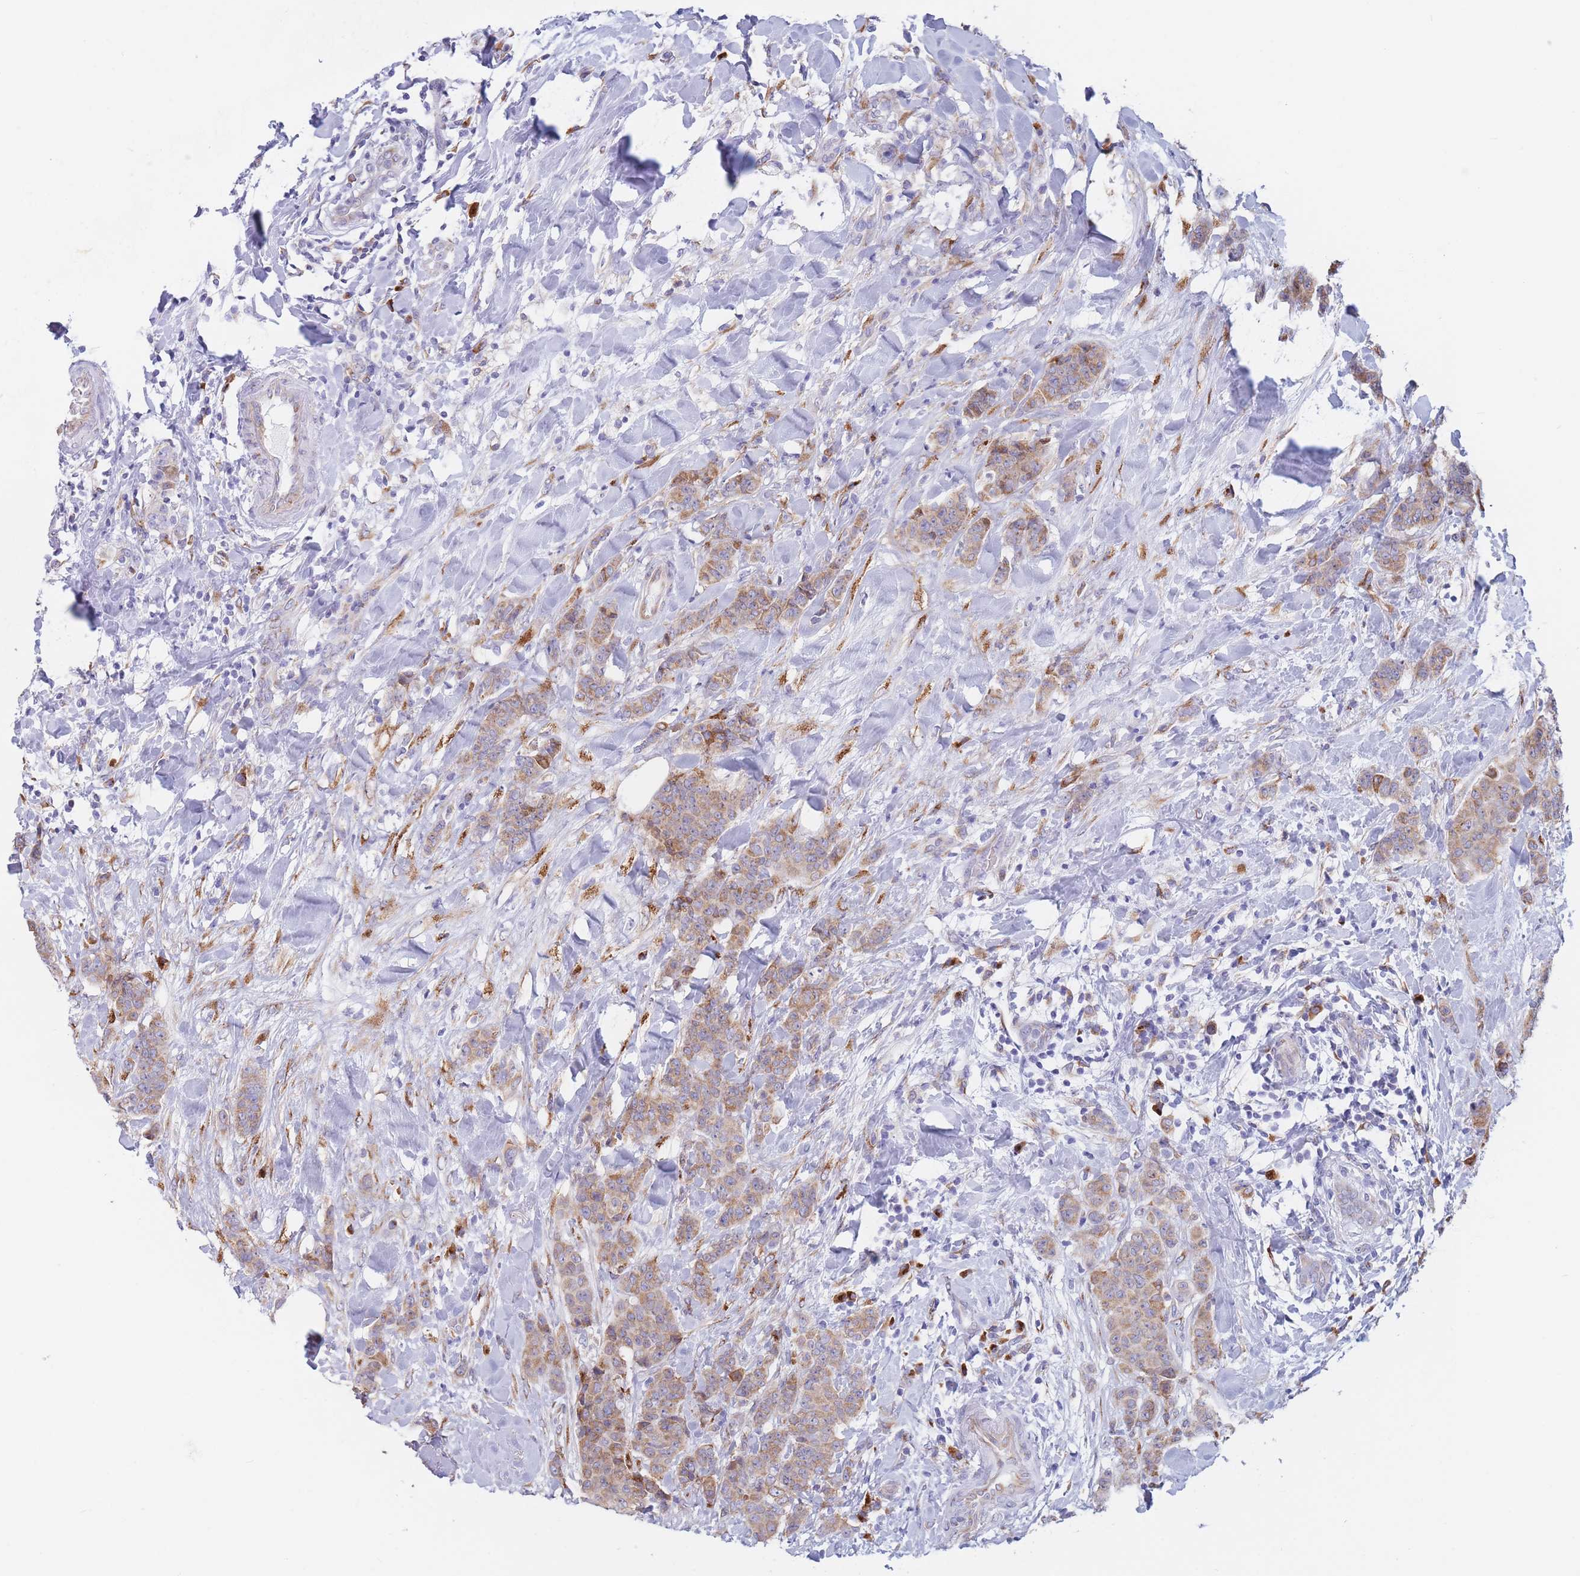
{"staining": {"intensity": "moderate", "quantity": ">75%", "location": "cytoplasmic/membranous"}, "tissue": "breast cancer", "cell_type": "Tumor cells", "image_type": "cancer", "snomed": [{"axis": "morphology", "description": "Duct carcinoma"}, {"axis": "topography", "description": "Breast"}], "caption": "The histopathology image reveals a brown stain indicating the presence of a protein in the cytoplasmic/membranous of tumor cells in breast cancer. (DAB (3,3'-diaminobenzidine) = brown stain, brightfield microscopy at high magnification).", "gene": "MRPL30", "patient": {"sex": "female", "age": 40}}